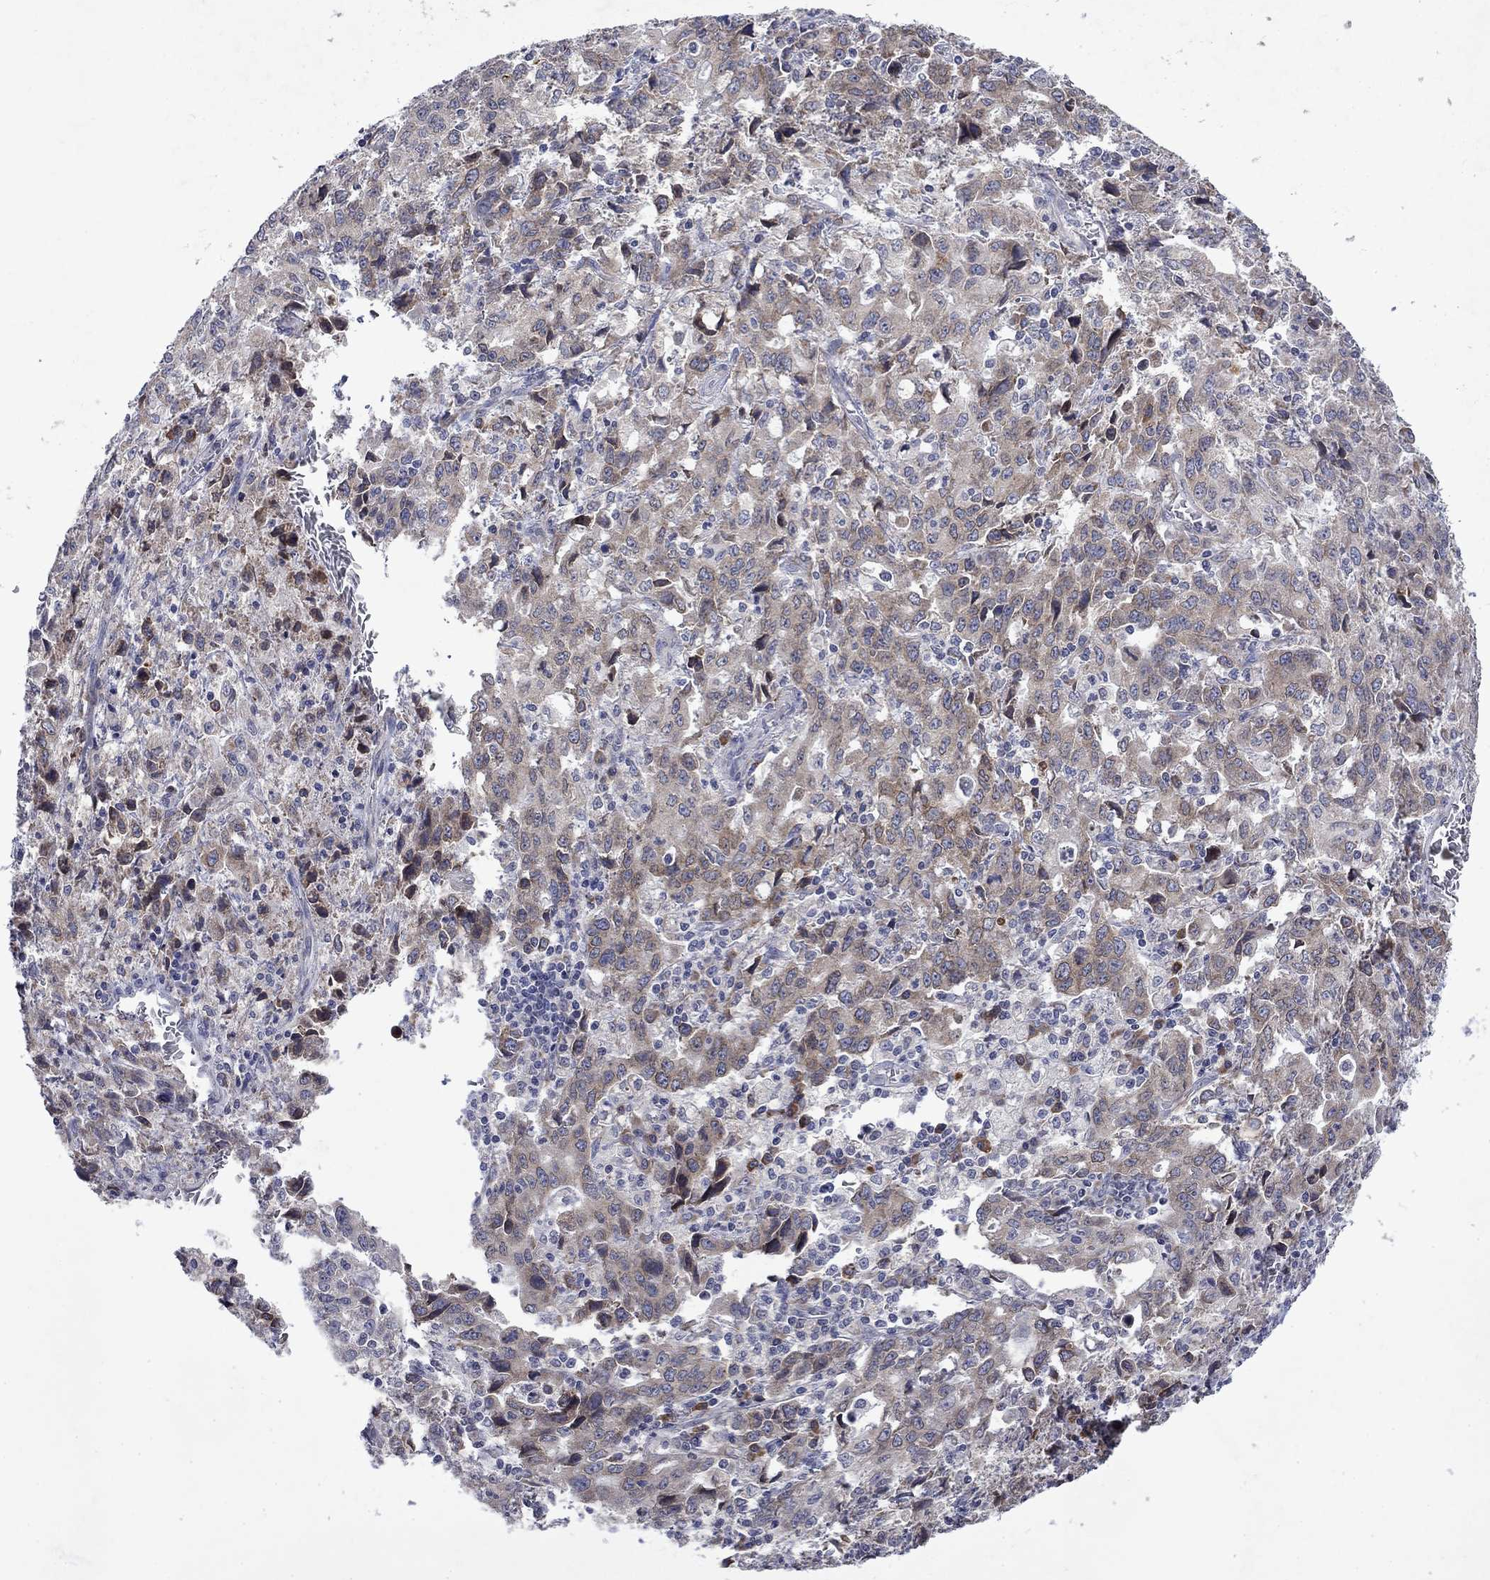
{"staining": {"intensity": "weak", "quantity": "25%-75%", "location": "cytoplasmic/membranous"}, "tissue": "stomach cancer", "cell_type": "Tumor cells", "image_type": "cancer", "snomed": [{"axis": "morphology", "description": "Adenocarcinoma, NOS"}, {"axis": "topography", "description": "Stomach, upper"}], "caption": "Adenocarcinoma (stomach) stained for a protein shows weak cytoplasmic/membranous positivity in tumor cells.", "gene": "TMEM97", "patient": {"sex": "male", "age": 85}}